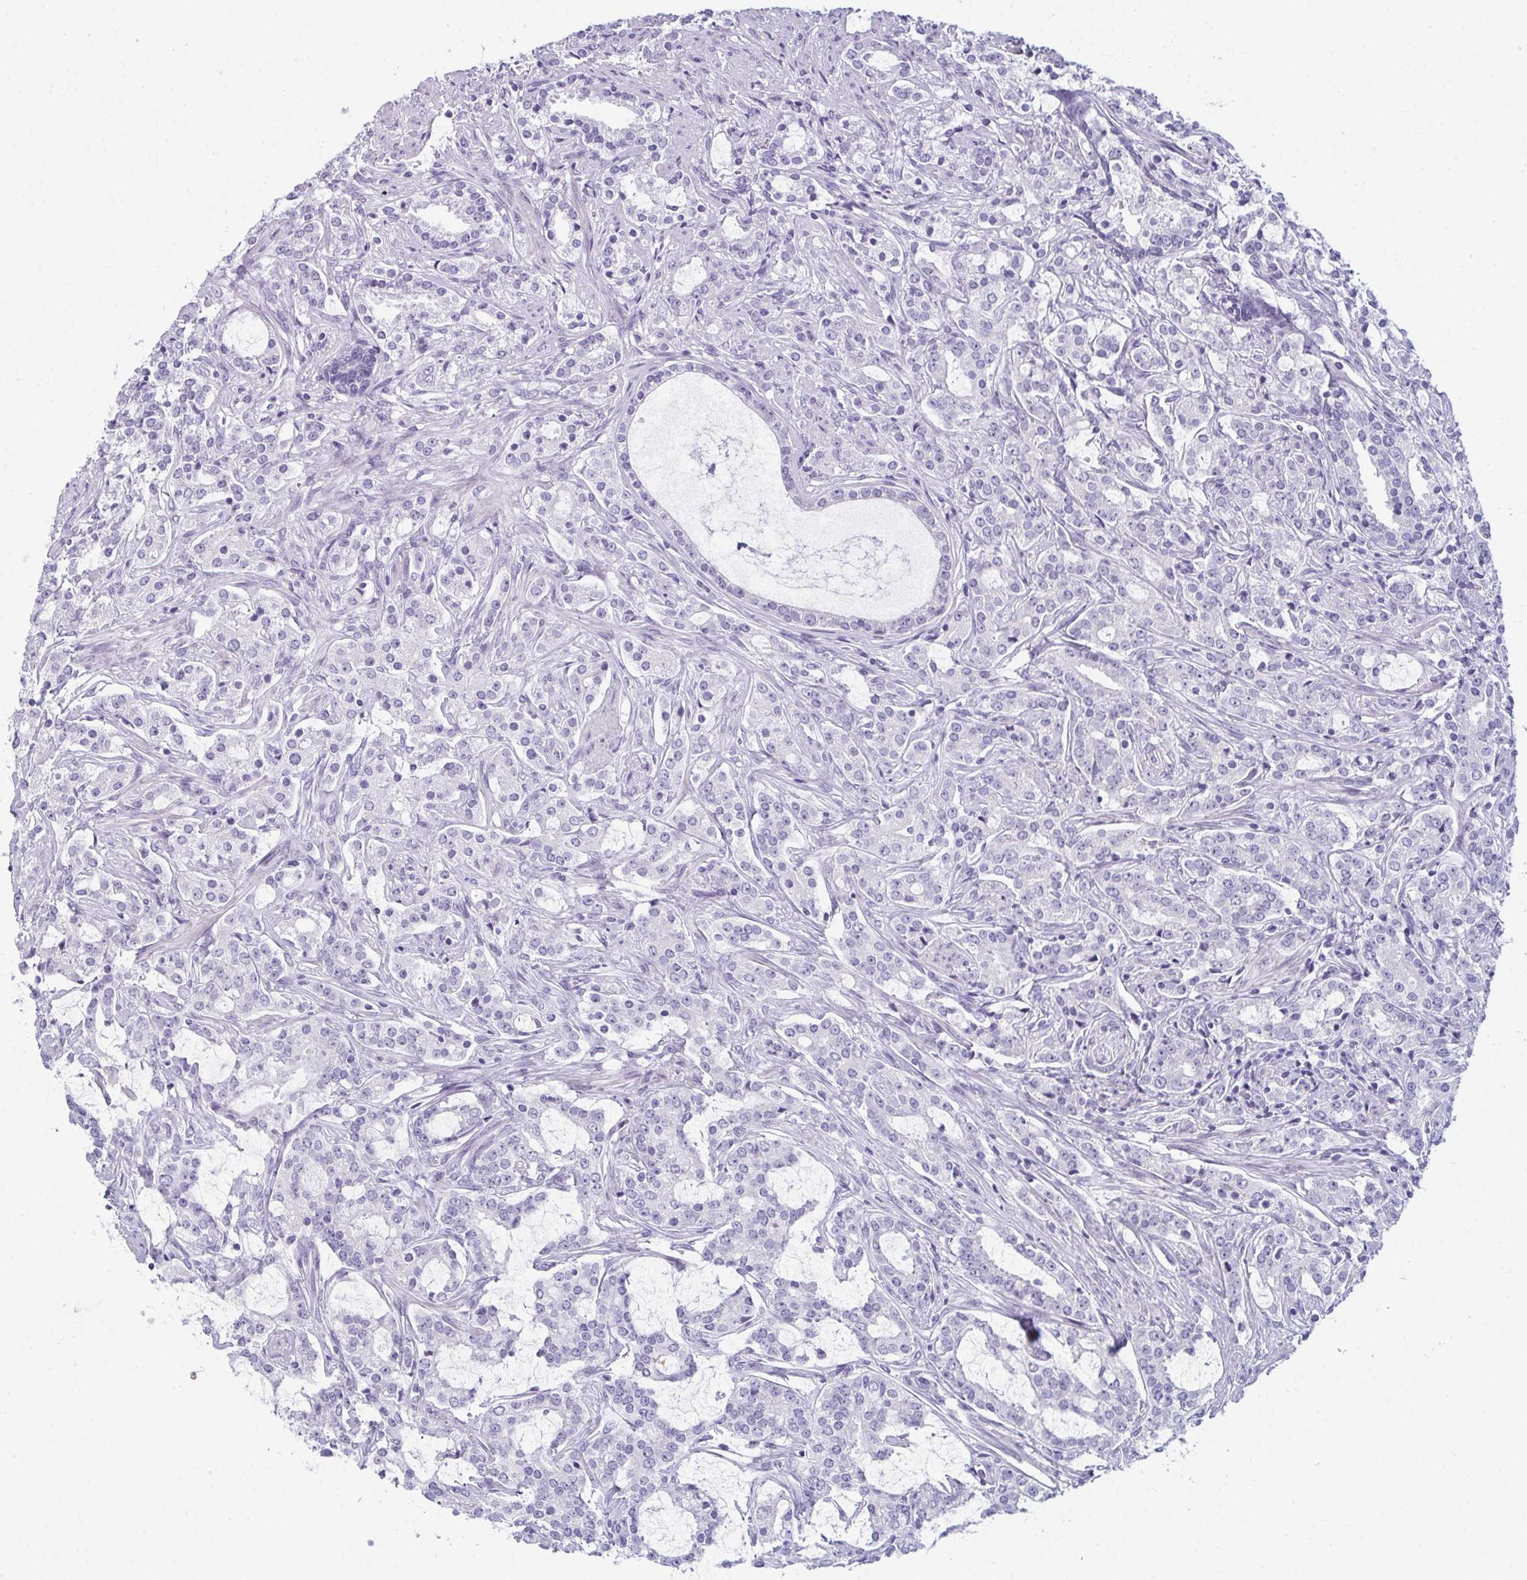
{"staining": {"intensity": "negative", "quantity": "none", "location": "none"}, "tissue": "prostate cancer", "cell_type": "Tumor cells", "image_type": "cancer", "snomed": [{"axis": "morphology", "description": "Adenocarcinoma, Medium grade"}, {"axis": "topography", "description": "Prostate"}], "caption": "High magnification brightfield microscopy of prostate medium-grade adenocarcinoma stained with DAB (3,3'-diaminobenzidine) (brown) and counterstained with hematoxylin (blue): tumor cells show no significant expression.", "gene": "ENKUR", "patient": {"sex": "male", "age": 57}}